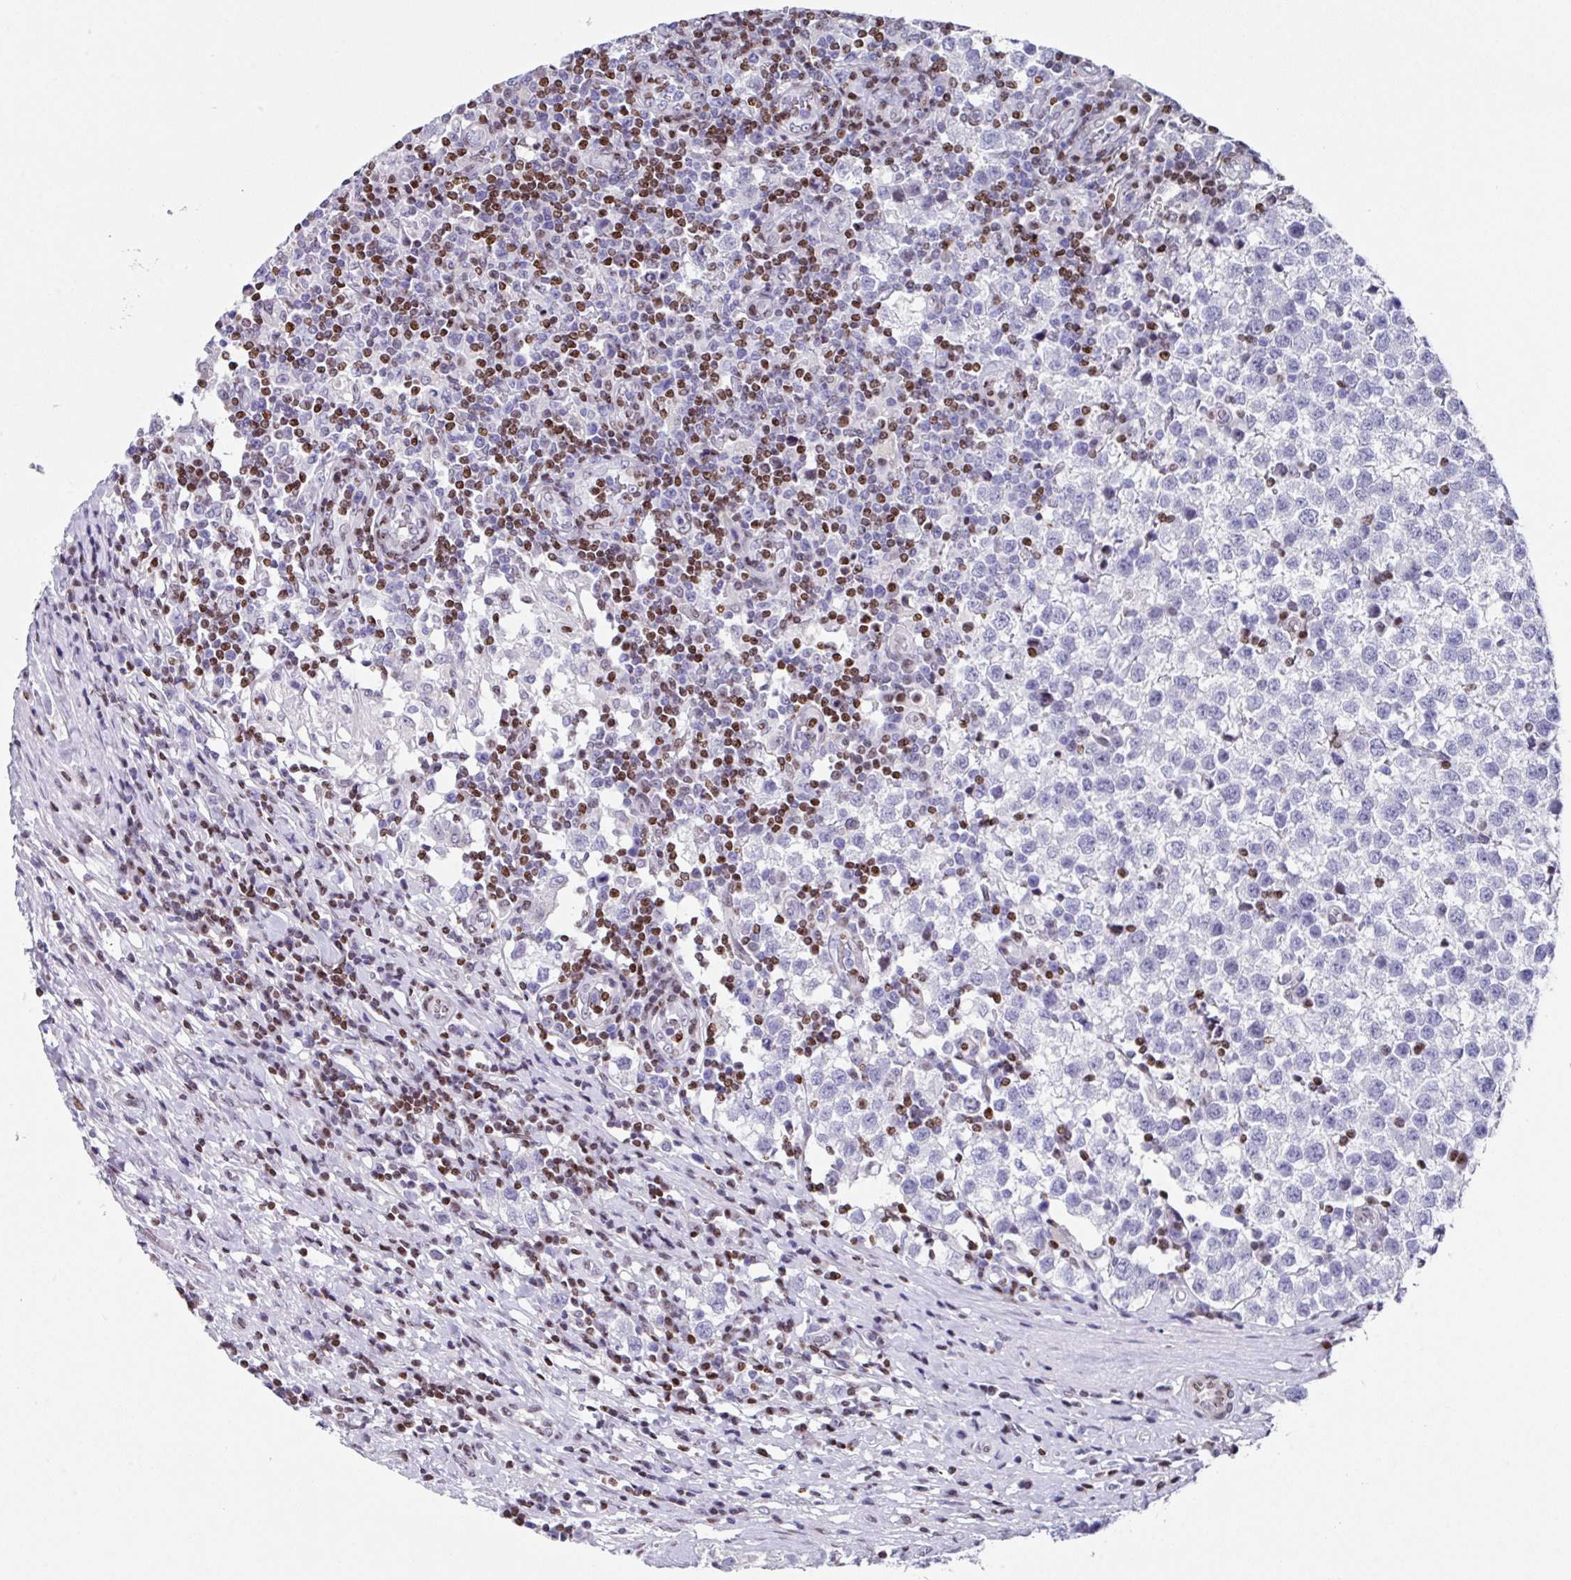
{"staining": {"intensity": "negative", "quantity": "none", "location": "none"}, "tissue": "testis cancer", "cell_type": "Tumor cells", "image_type": "cancer", "snomed": [{"axis": "morphology", "description": "Seminoma, NOS"}, {"axis": "topography", "description": "Testis"}], "caption": "Photomicrograph shows no significant protein positivity in tumor cells of testis seminoma.", "gene": "TCF3", "patient": {"sex": "male", "age": 34}}